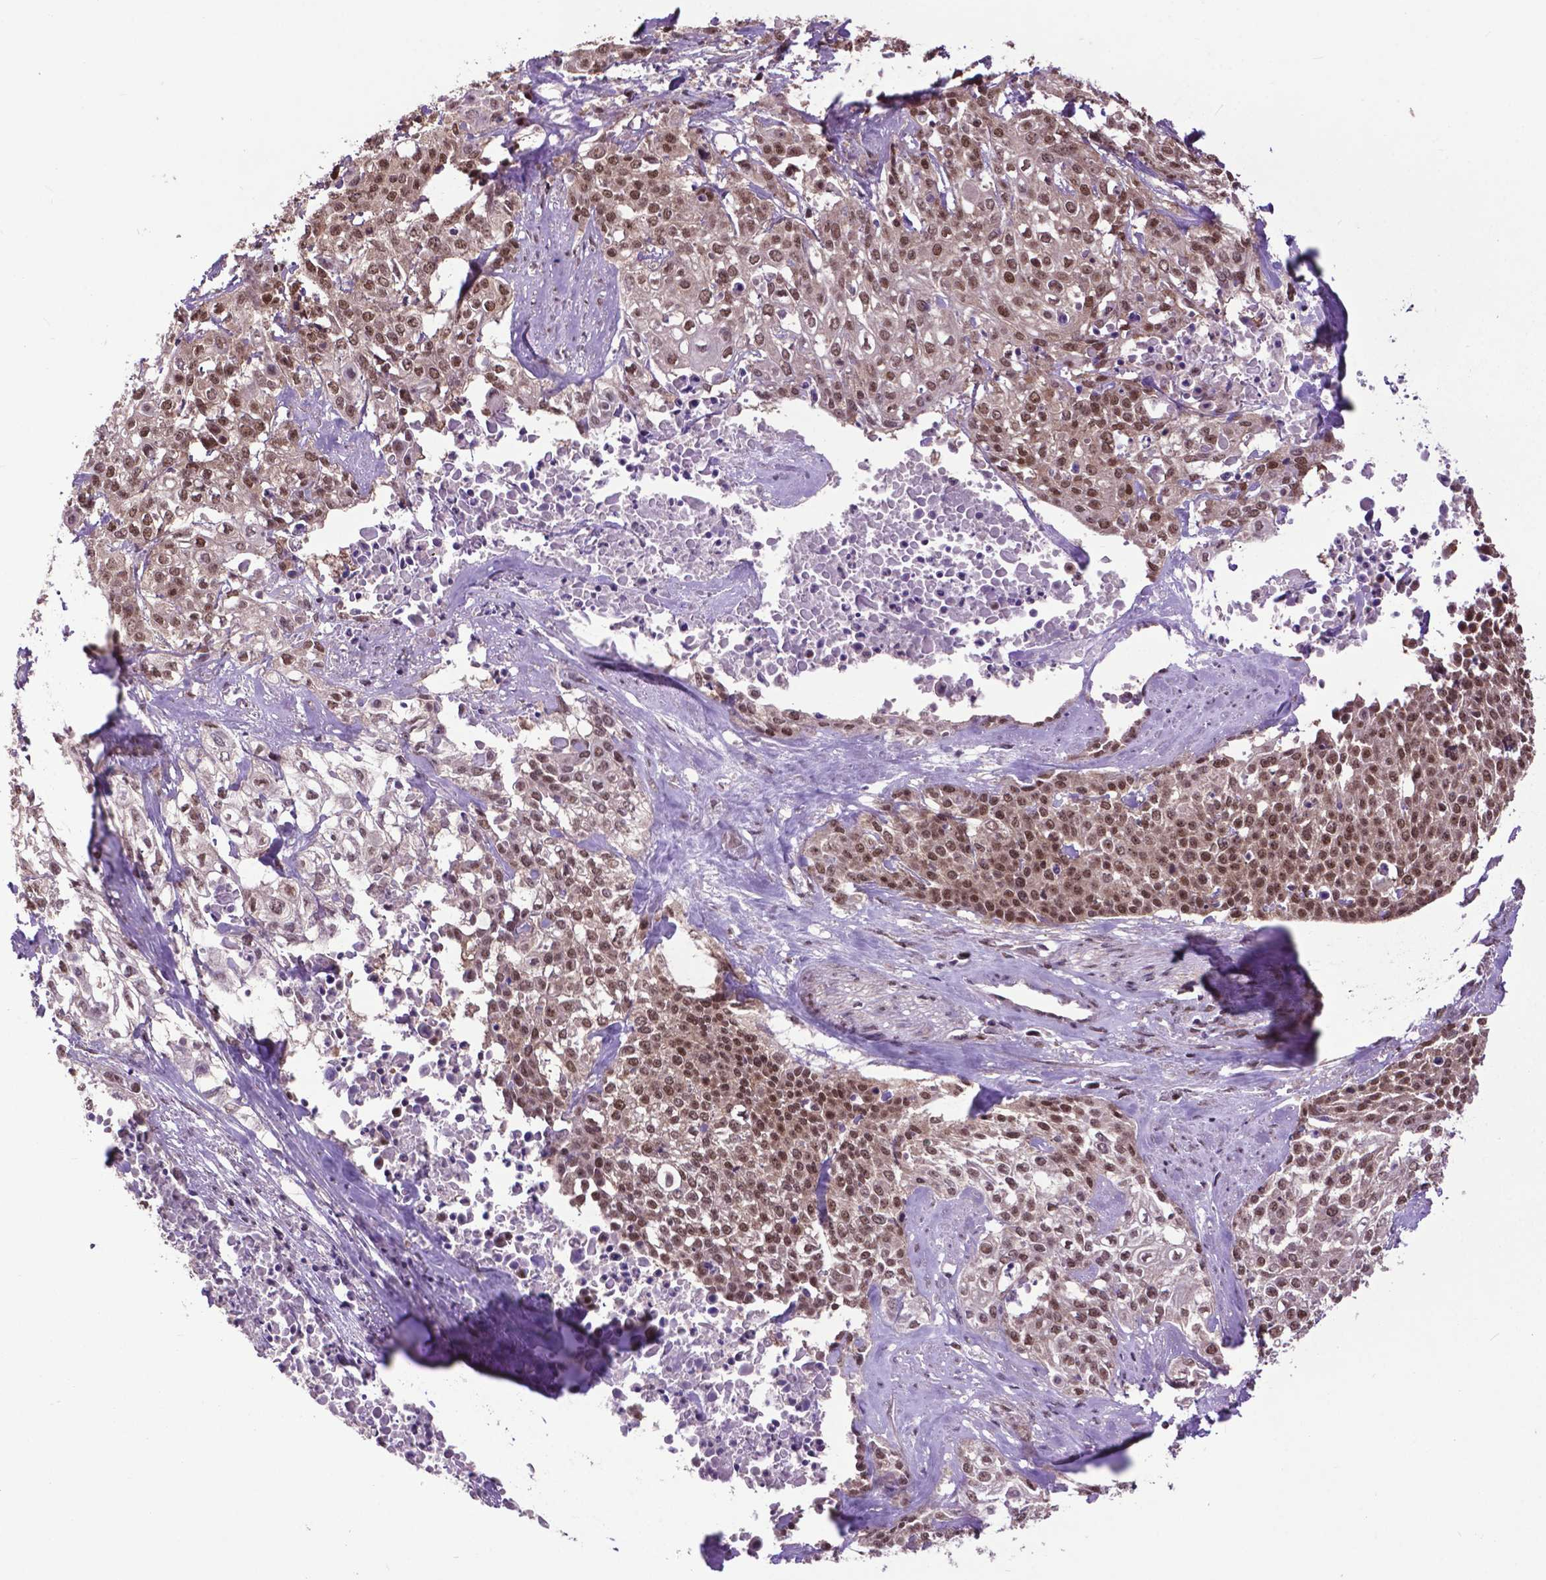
{"staining": {"intensity": "moderate", "quantity": ">75%", "location": "nuclear"}, "tissue": "cervical cancer", "cell_type": "Tumor cells", "image_type": "cancer", "snomed": [{"axis": "morphology", "description": "Squamous cell carcinoma, NOS"}, {"axis": "topography", "description": "Cervix"}], "caption": "Tumor cells reveal moderate nuclear staining in approximately >75% of cells in cervical cancer.", "gene": "FAF1", "patient": {"sex": "female", "age": 39}}